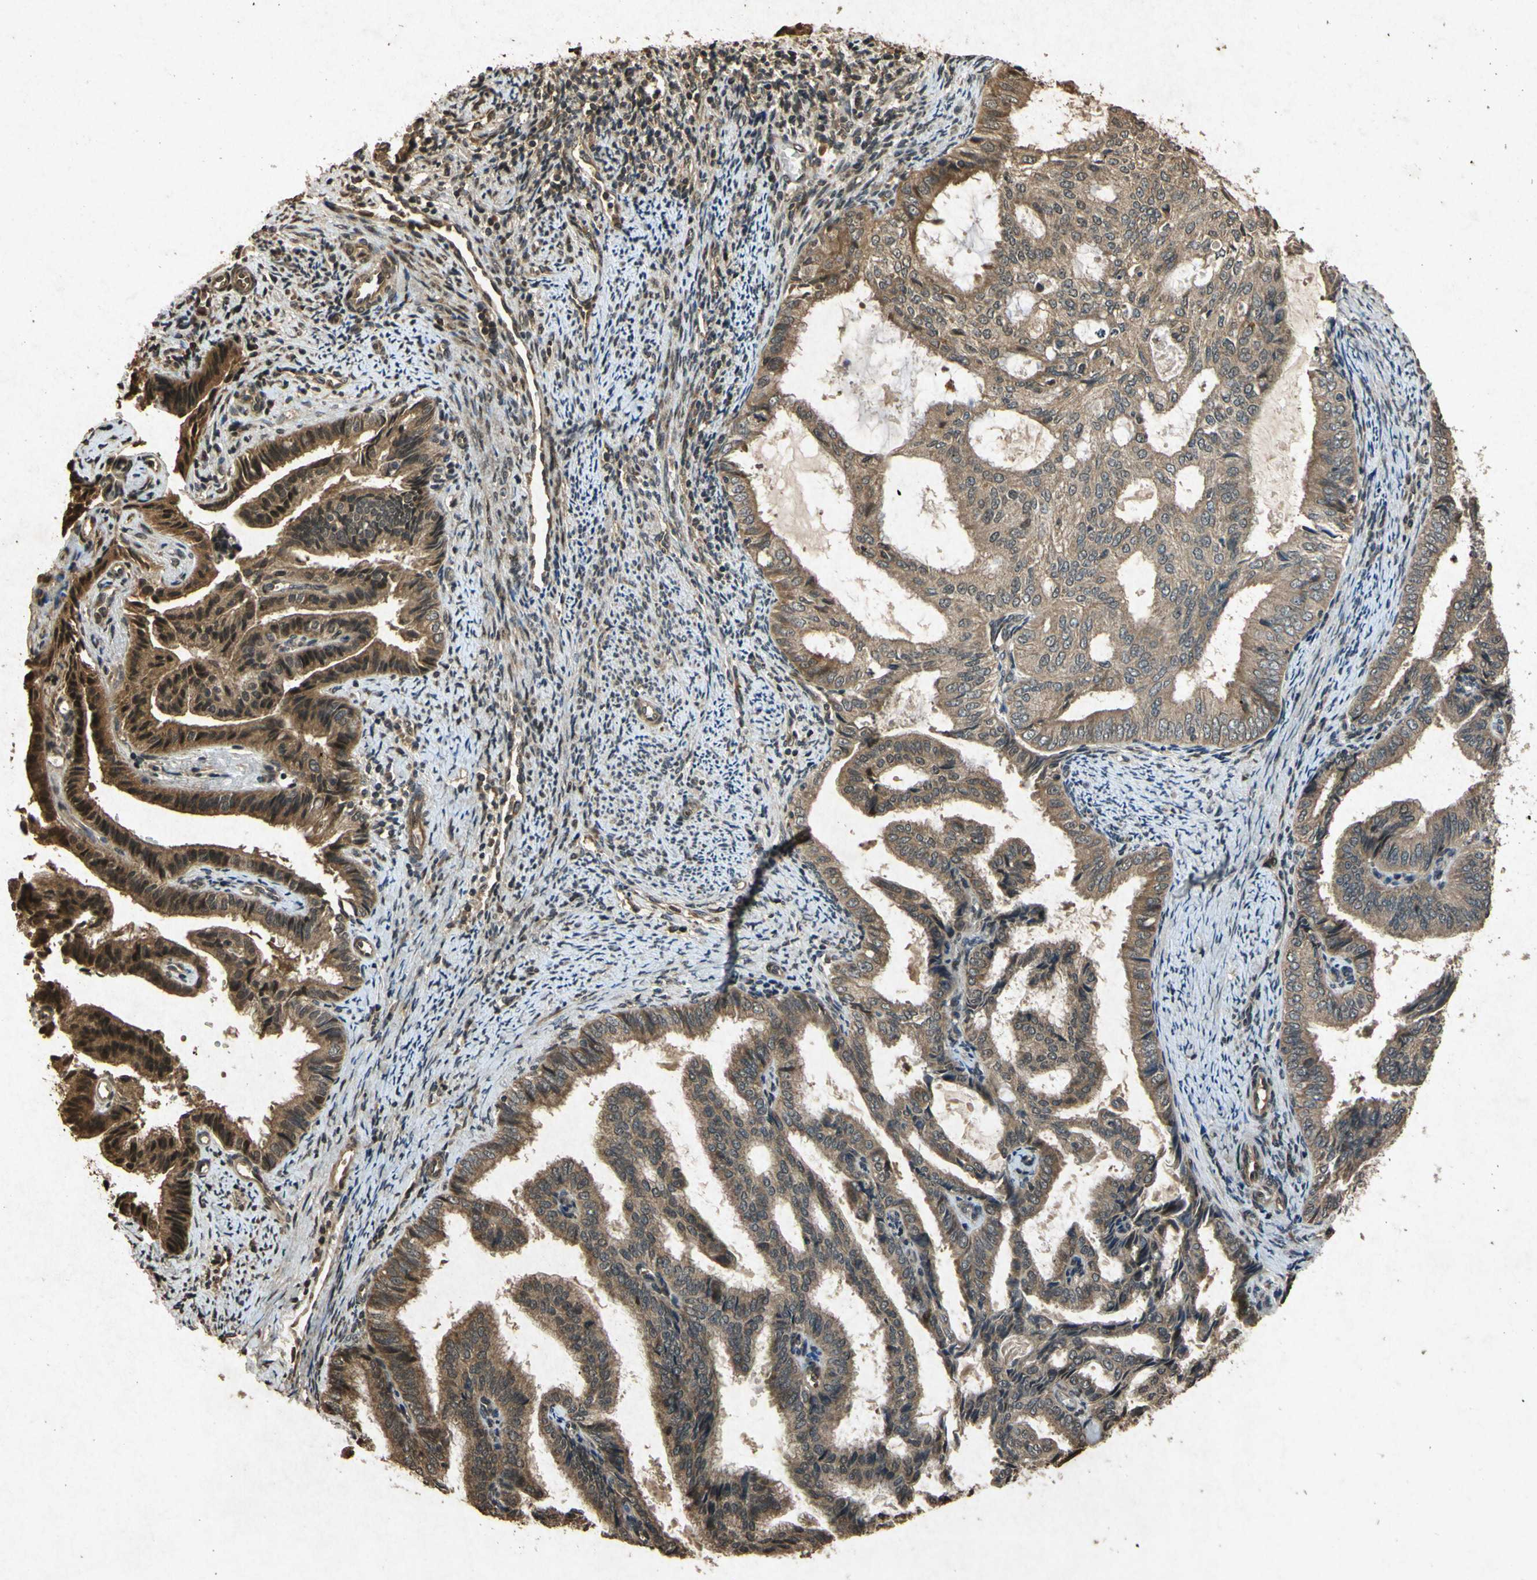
{"staining": {"intensity": "moderate", "quantity": ">75%", "location": "cytoplasmic/membranous"}, "tissue": "endometrial cancer", "cell_type": "Tumor cells", "image_type": "cancer", "snomed": [{"axis": "morphology", "description": "Adenocarcinoma, NOS"}, {"axis": "topography", "description": "Endometrium"}], "caption": "High-power microscopy captured an IHC image of endometrial cancer (adenocarcinoma), revealing moderate cytoplasmic/membranous expression in about >75% of tumor cells. (Stains: DAB in brown, nuclei in blue, Microscopy: brightfield microscopy at high magnification).", "gene": "ATP6V1H", "patient": {"sex": "female", "age": 58}}